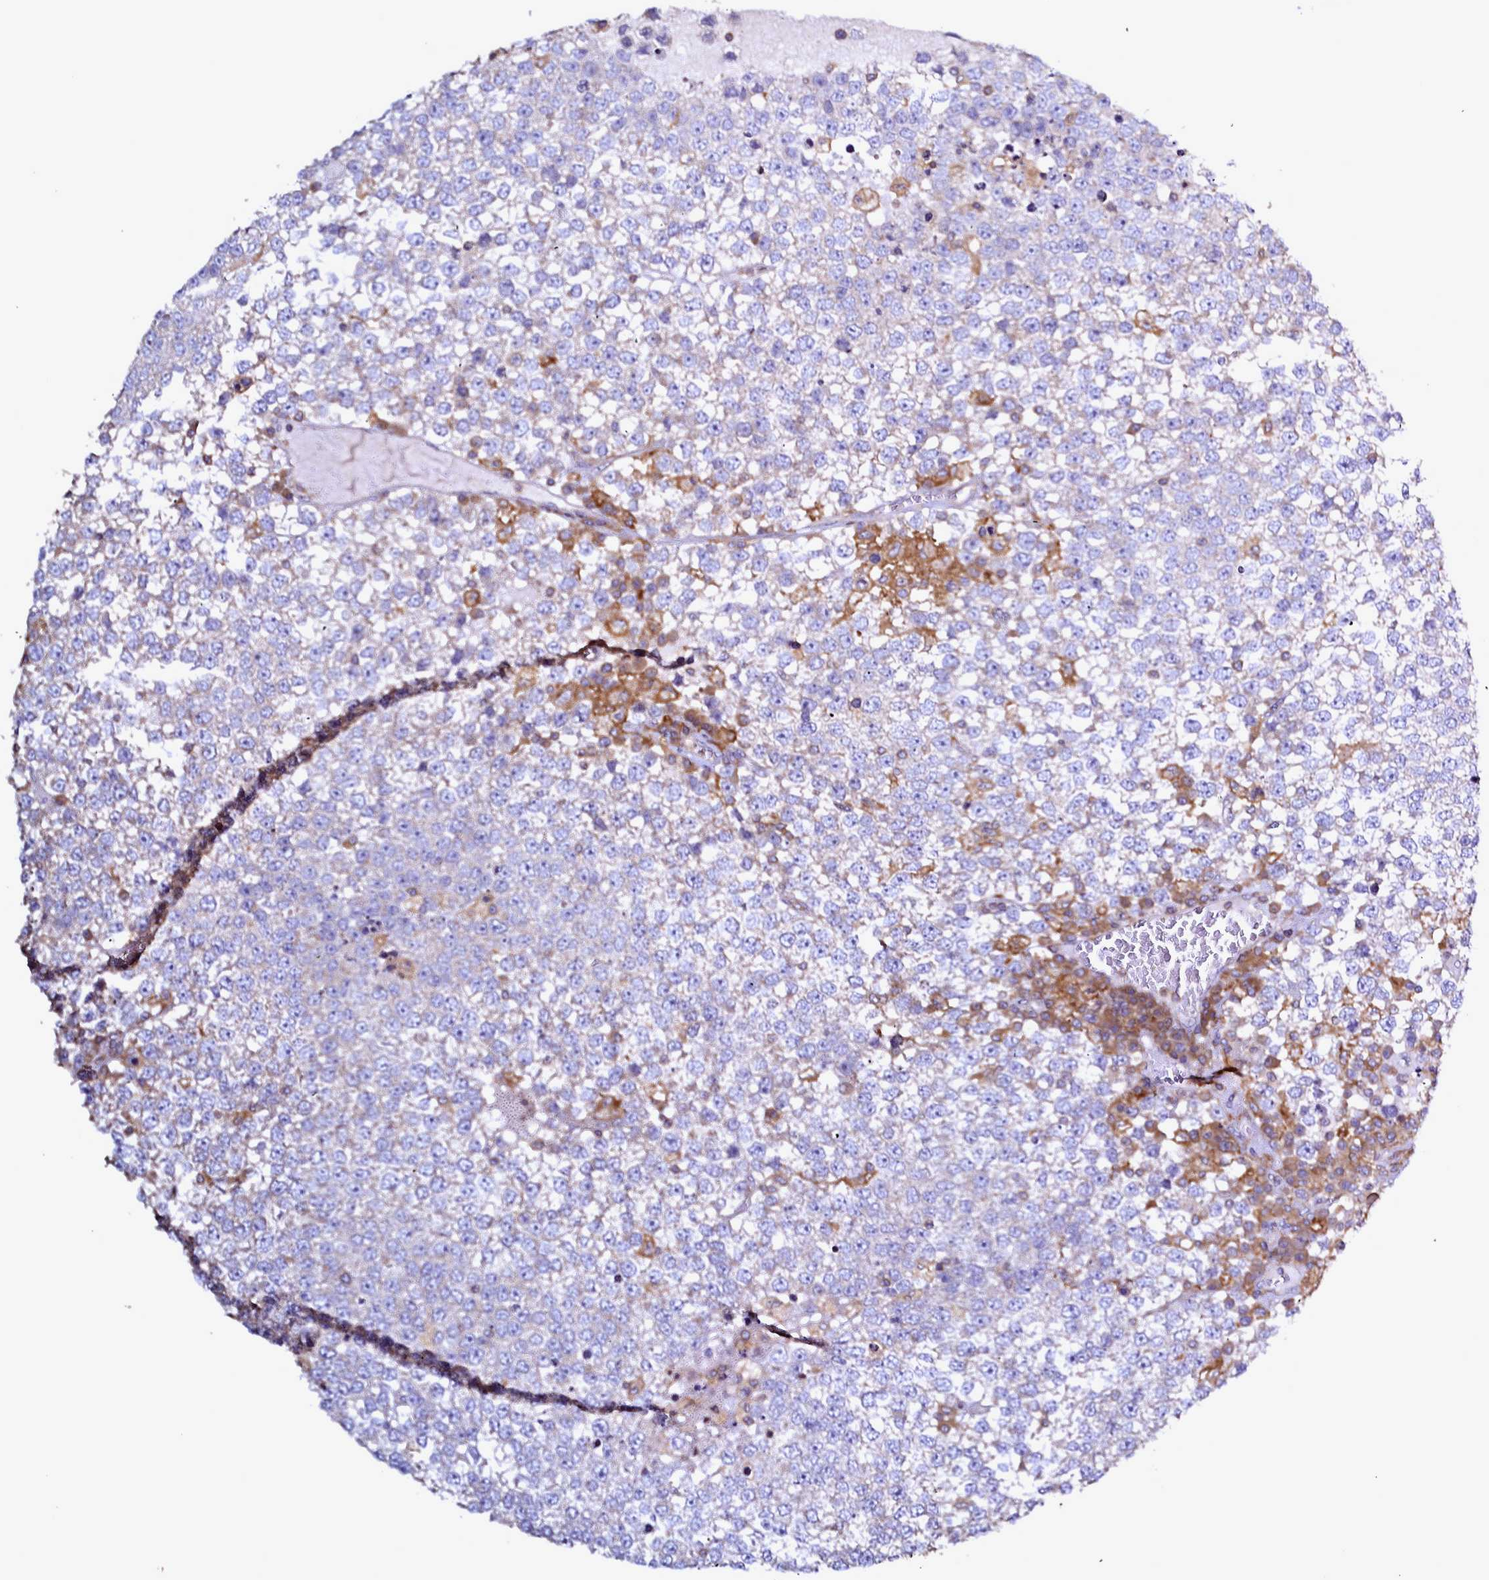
{"staining": {"intensity": "negative", "quantity": "none", "location": "none"}, "tissue": "testis cancer", "cell_type": "Tumor cells", "image_type": "cancer", "snomed": [{"axis": "morphology", "description": "Seminoma, NOS"}, {"axis": "topography", "description": "Testis"}], "caption": "IHC photomicrograph of neoplastic tissue: human testis cancer (seminoma) stained with DAB shows no significant protein expression in tumor cells. The staining was performed using DAB (3,3'-diaminobenzidine) to visualize the protein expression in brown, while the nuclei were stained in blue with hematoxylin (Magnification: 20x).", "gene": "NCKAP1L", "patient": {"sex": "male", "age": 65}}